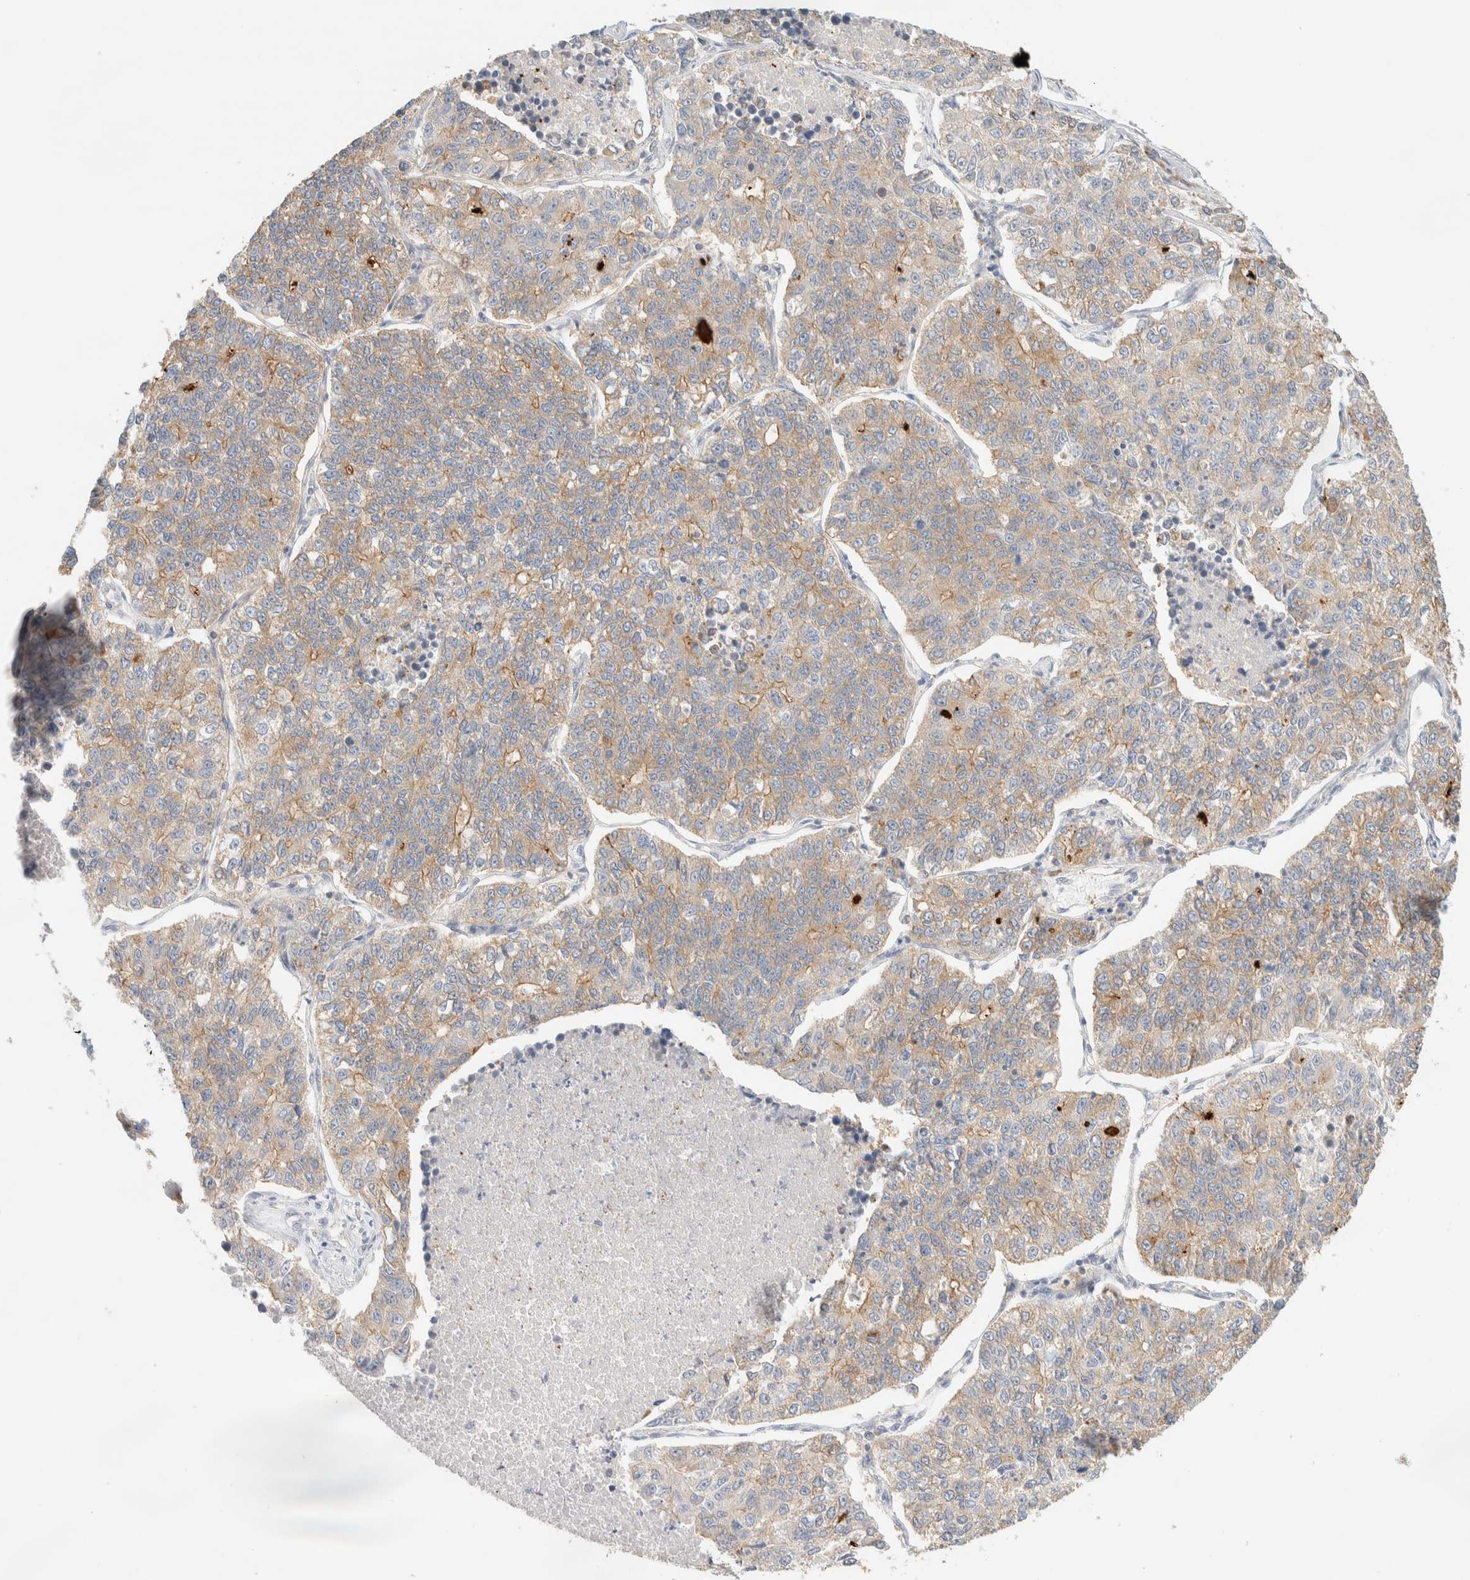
{"staining": {"intensity": "weak", "quantity": ">75%", "location": "cytoplasmic/membranous"}, "tissue": "lung cancer", "cell_type": "Tumor cells", "image_type": "cancer", "snomed": [{"axis": "morphology", "description": "Adenocarcinoma, NOS"}, {"axis": "topography", "description": "Lung"}], "caption": "Immunohistochemistry (DAB) staining of lung cancer displays weak cytoplasmic/membranous protein expression in about >75% of tumor cells. (Brightfield microscopy of DAB IHC at high magnification).", "gene": "TBC1D8B", "patient": {"sex": "male", "age": 49}}